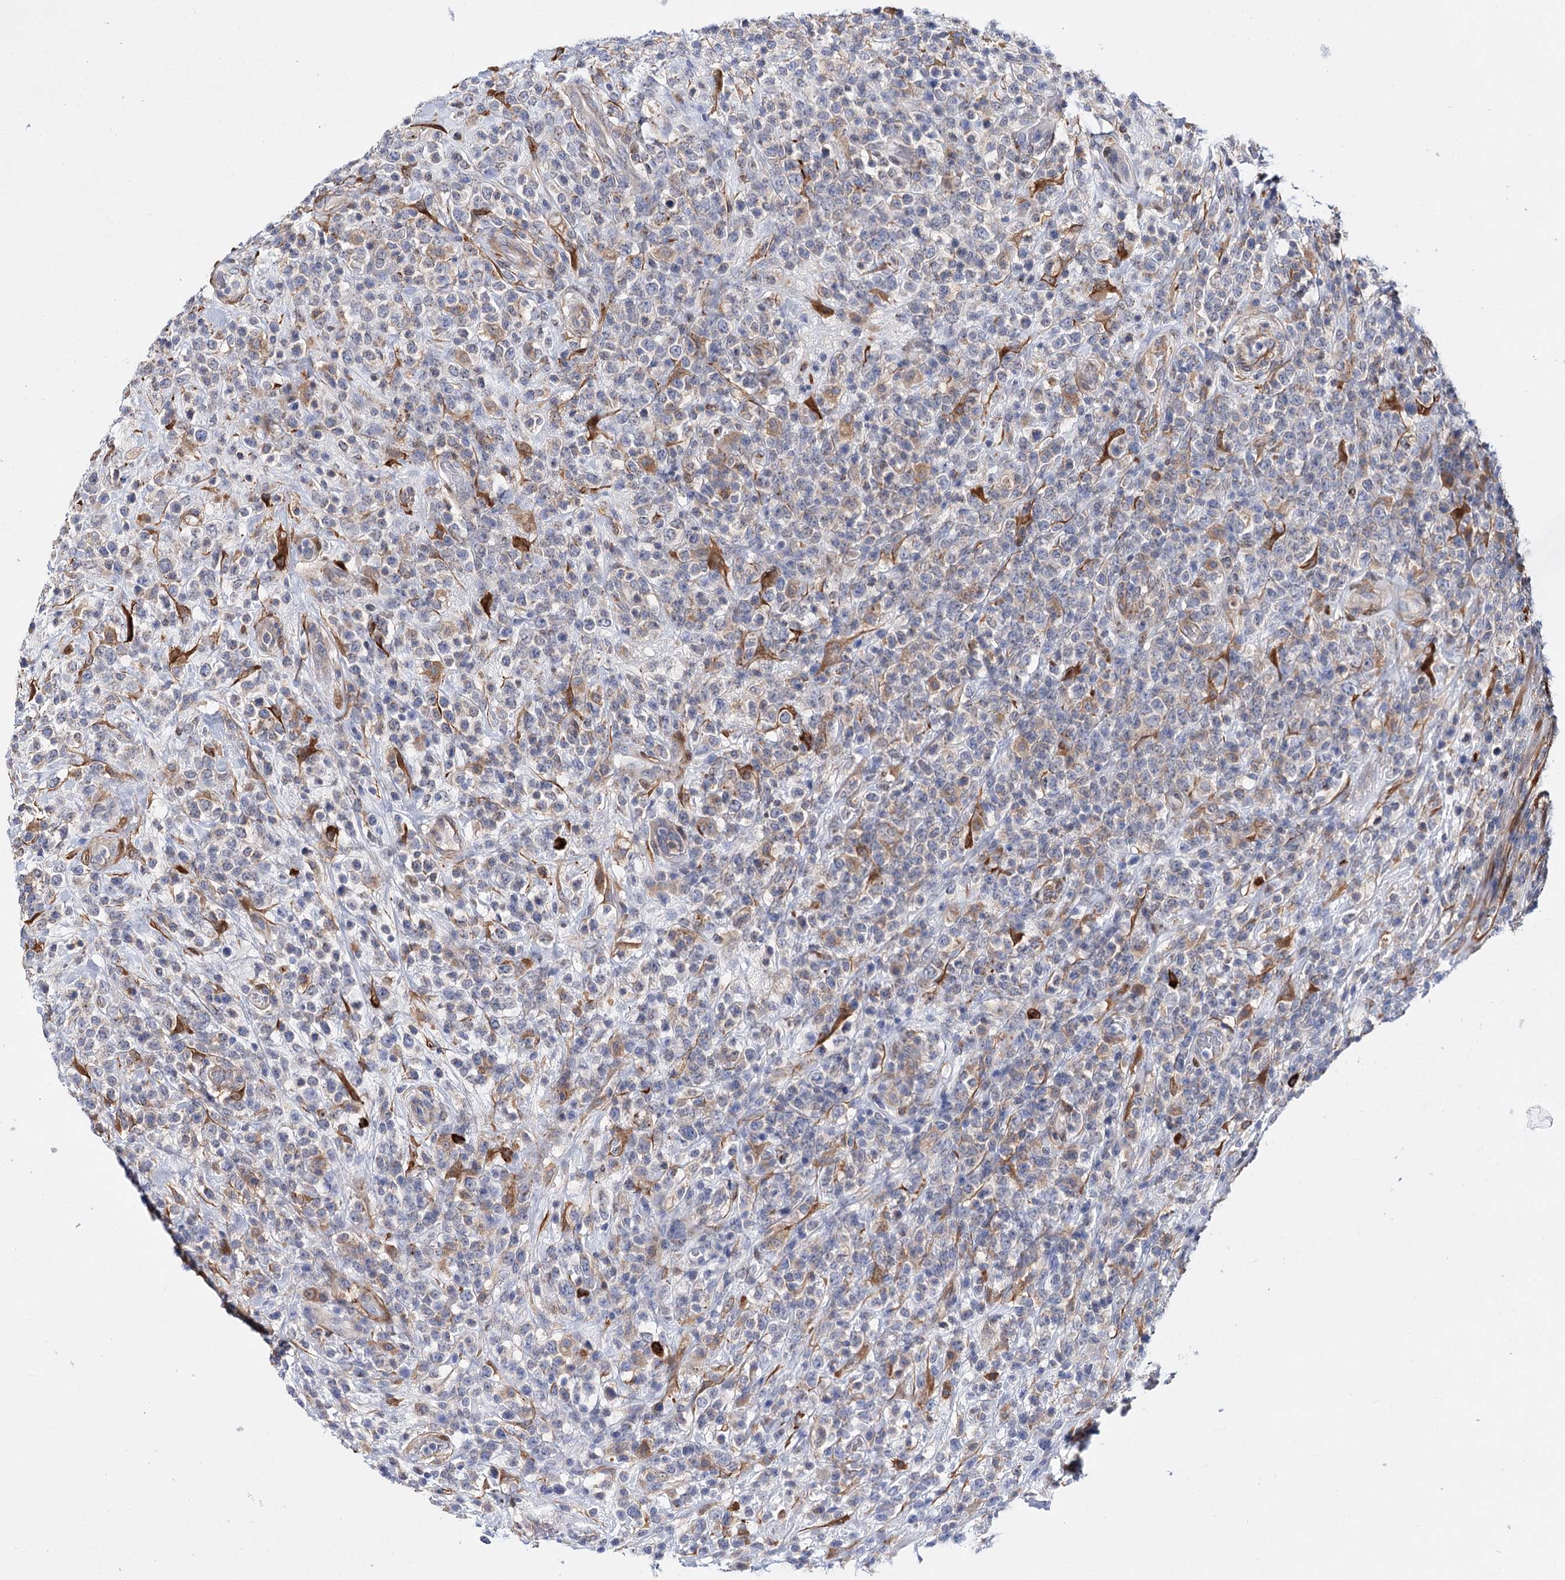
{"staining": {"intensity": "negative", "quantity": "none", "location": "none"}, "tissue": "lymphoma", "cell_type": "Tumor cells", "image_type": "cancer", "snomed": [{"axis": "morphology", "description": "Malignant lymphoma, non-Hodgkin's type, High grade"}, {"axis": "topography", "description": "Colon"}], "caption": "High power microscopy photomicrograph of an IHC photomicrograph of lymphoma, revealing no significant staining in tumor cells.", "gene": "CFAP46", "patient": {"sex": "female", "age": 53}}